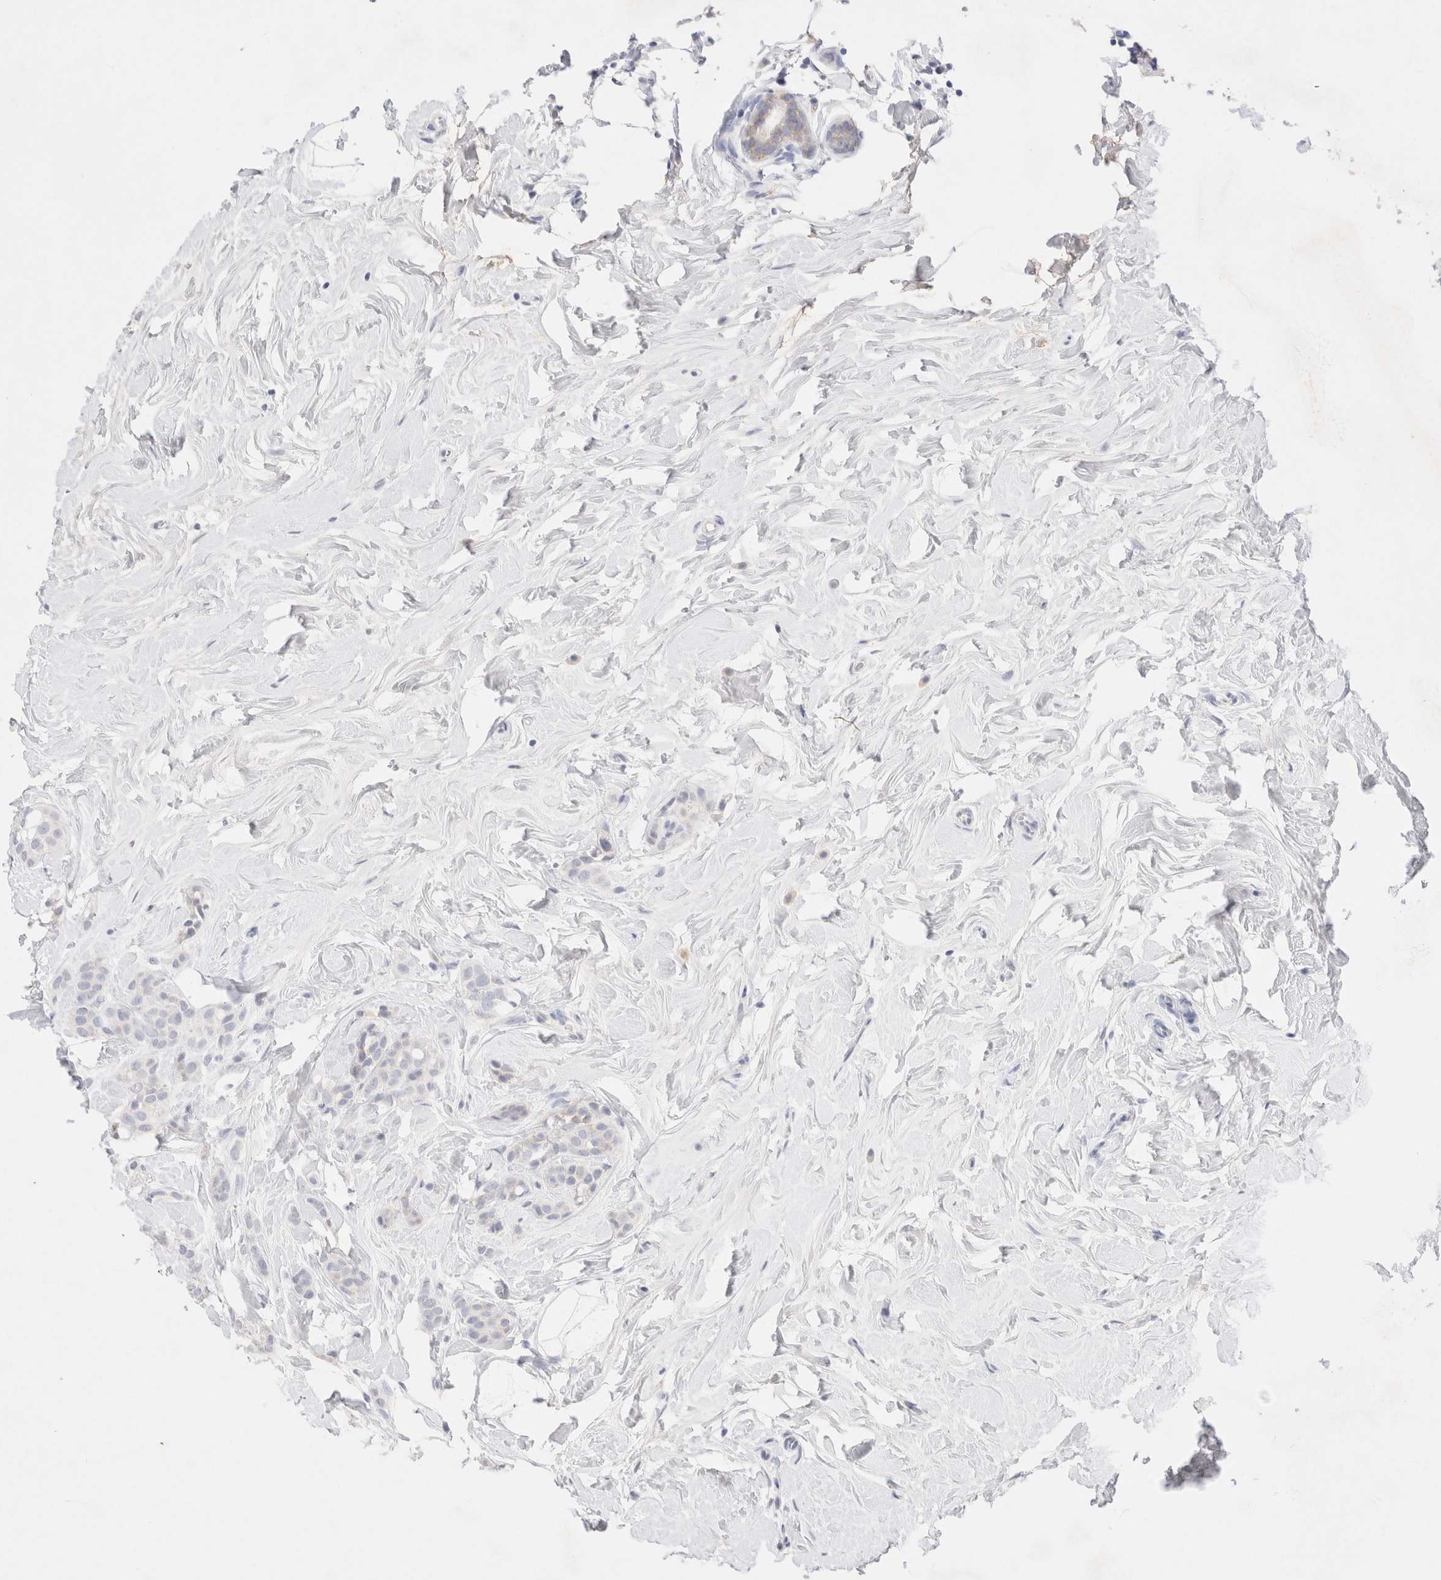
{"staining": {"intensity": "negative", "quantity": "none", "location": "none"}, "tissue": "breast cancer", "cell_type": "Tumor cells", "image_type": "cancer", "snomed": [{"axis": "morphology", "description": "Lobular carcinoma, in situ"}, {"axis": "morphology", "description": "Lobular carcinoma"}, {"axis": "topography", "description": "Breast"}], "caption": "This is a photomicrograph of IHC staining of breast lobular carcinoma in situ, which shows no staining in tumor cells.", "gene": "EPCAM", "patient": {"sex": "female", "age": 41}}